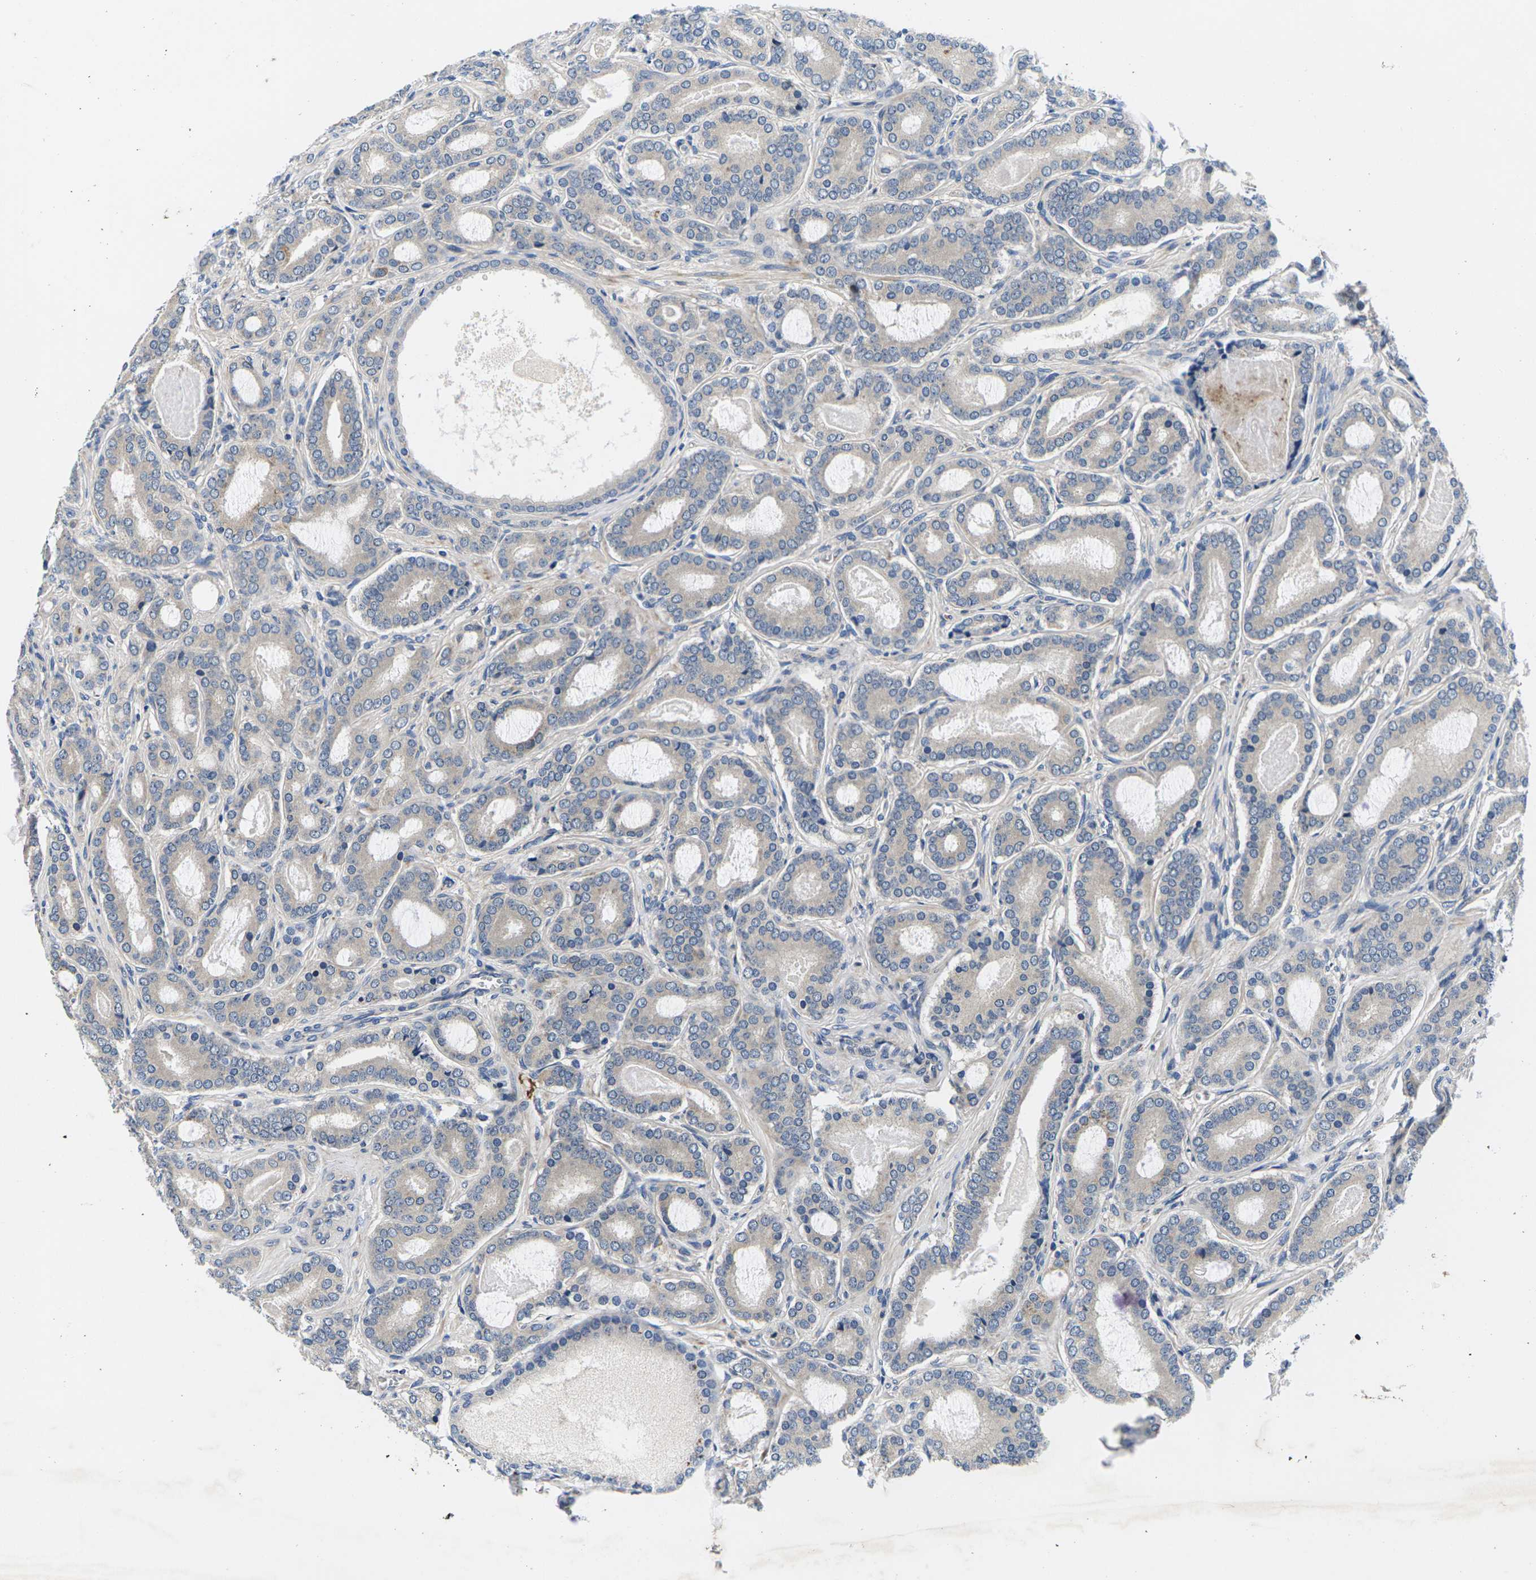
{"staining": {"intensity": "negative", "quantity": "none", "location": "none"}, "tissue": "prostate cancer", "cell_type": "Tumor cells", "image_type": "cancer", "snomed": [{"axis": "morphology", "description": "Adenocarcinoma, High grade"}, {"axis": "topography", "description": "Prostate"}], "caption": "This micrograph is of prostate cancer (high-grade adenocarcinoma) stained with immunohistochemistry (IHC) to label a protein in brown with the nuclei are counter-stained blue. There is no positivity in tumor cells.", "gene": "PLCE1", "patient": {"sex": "male", "age": 60}}